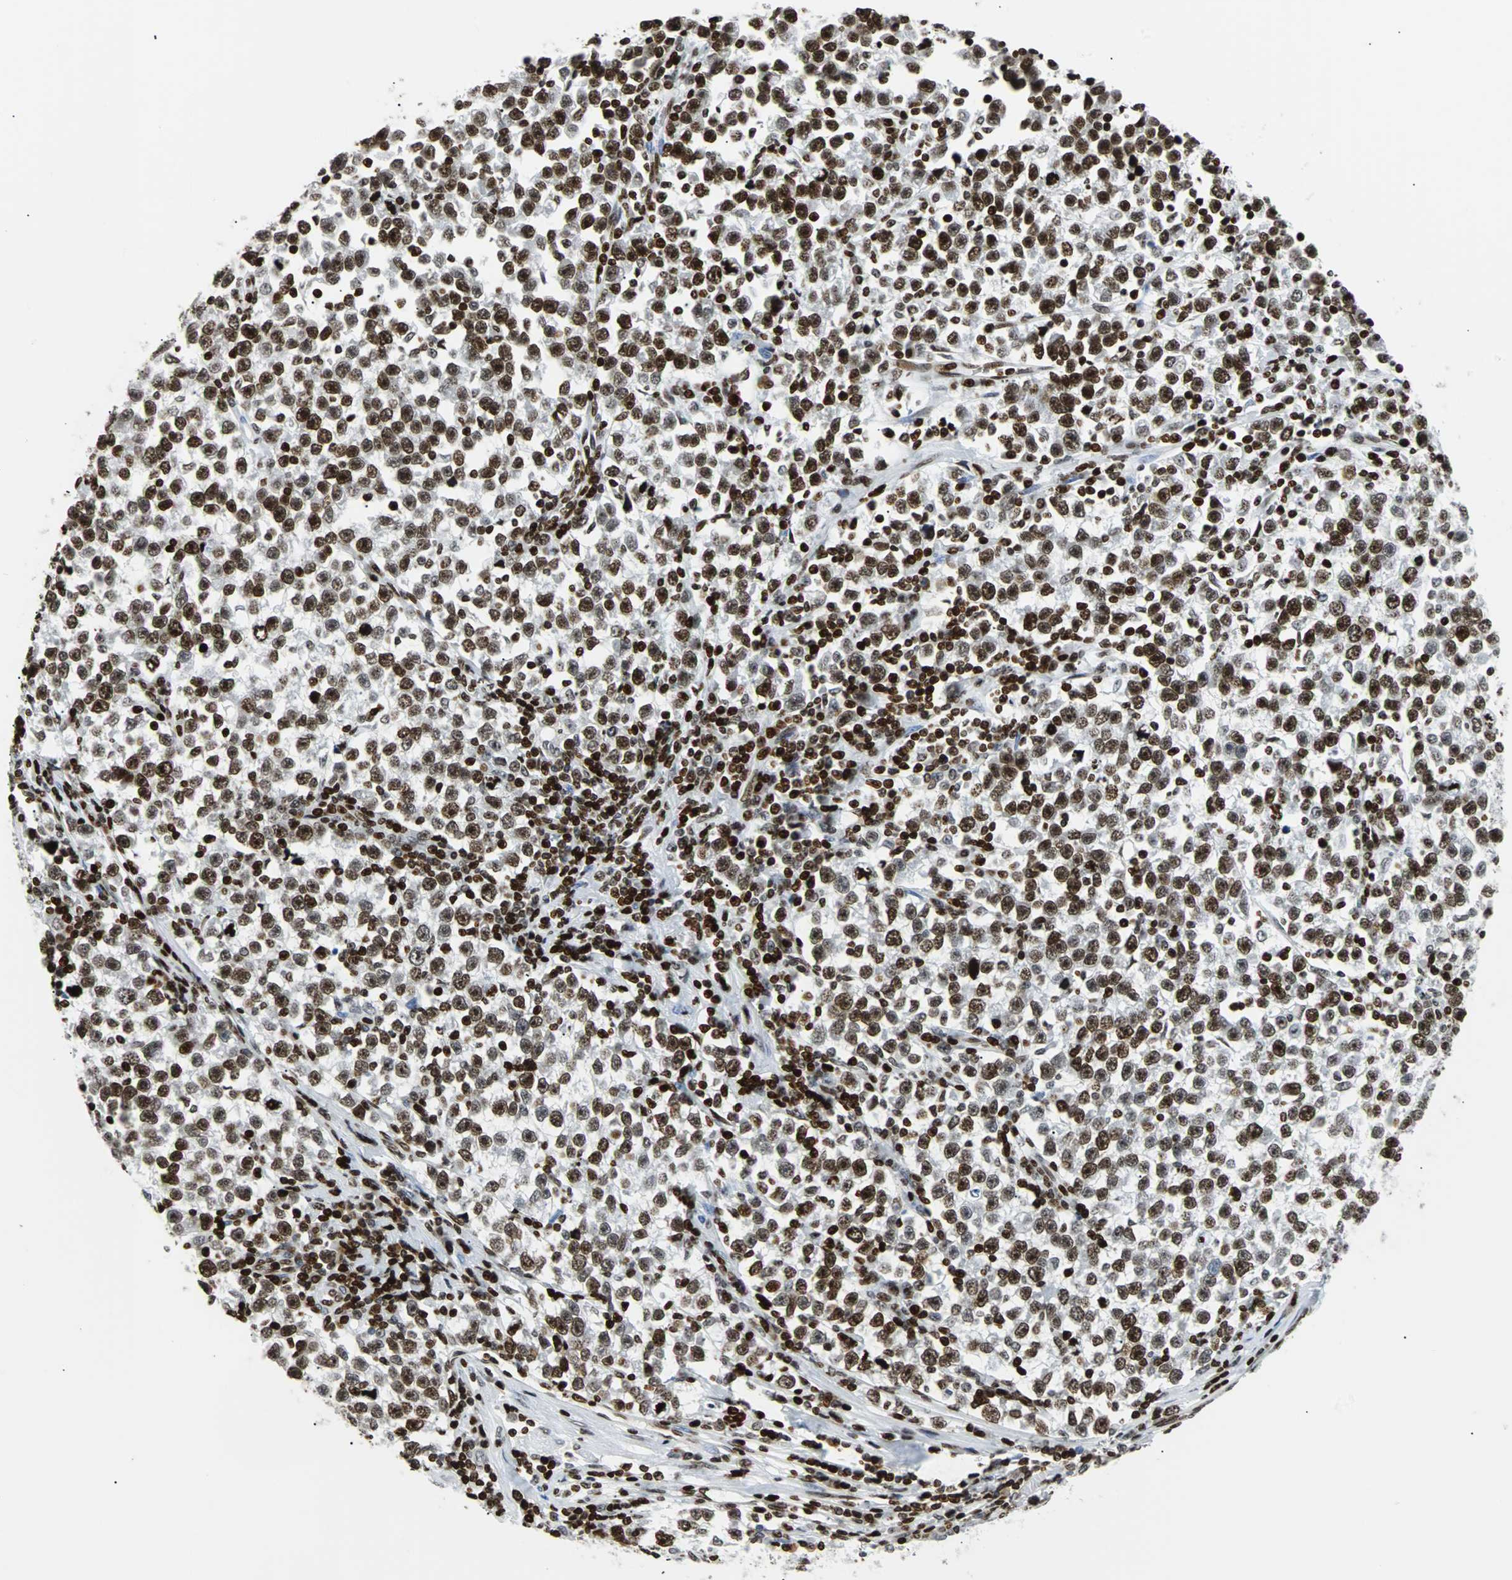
{"staining": {"intensity": "strong", "quantity": ">75%", "location": "nuclear"}, "tissue": "testis cancer", "cell_type": "Tumor cells", "image_type": "cancer", "snomed": [{"axis": "morphology", "description": "Seminoma, NOS"}, {"axis": "topography", "description": "Testis"}], "caption": "Protein staining displays strong nuclear staining in approximately >75% of tumor cells in testis cancer (seminoma).", "gene": "ZNF131", "patient": {"sex": "male", "age": 43}}